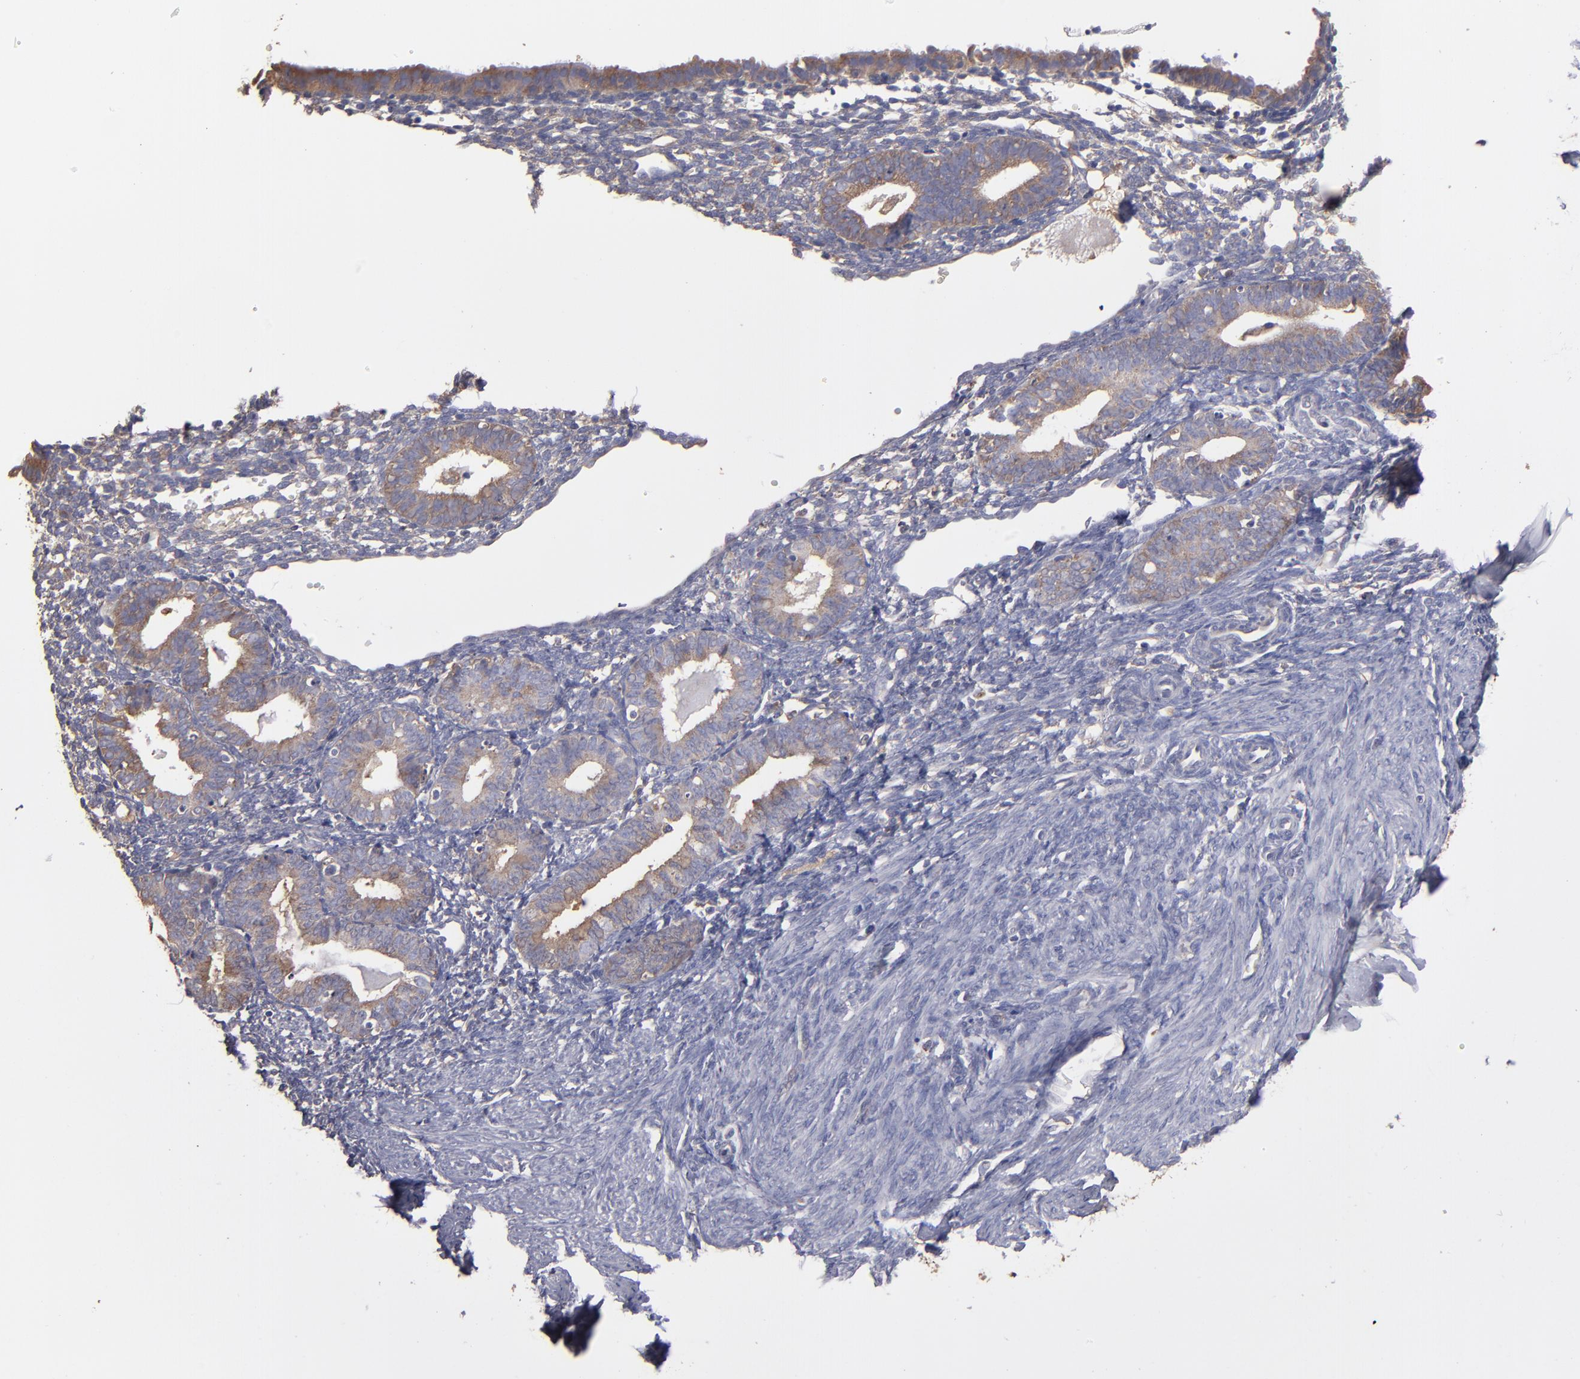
{"staining": {"intensity": "negative", "quantity": "none", "location": "none"}, "tissue": "endometrium", "cell_type": "Cells in endometrial stroma", "image_type": "normal", "snomed": [{"axis": "morphology", "description": "Normal tissue, NOS"}, {"axis": "topography", "description": "Endometrium"}], "caption": "Protein analysis of benign endometrium exhibits no significant positivity in cells in endometrial stroma.", "gene": "NFKBIE", "patient": {"sex": "female", "age": 61}}